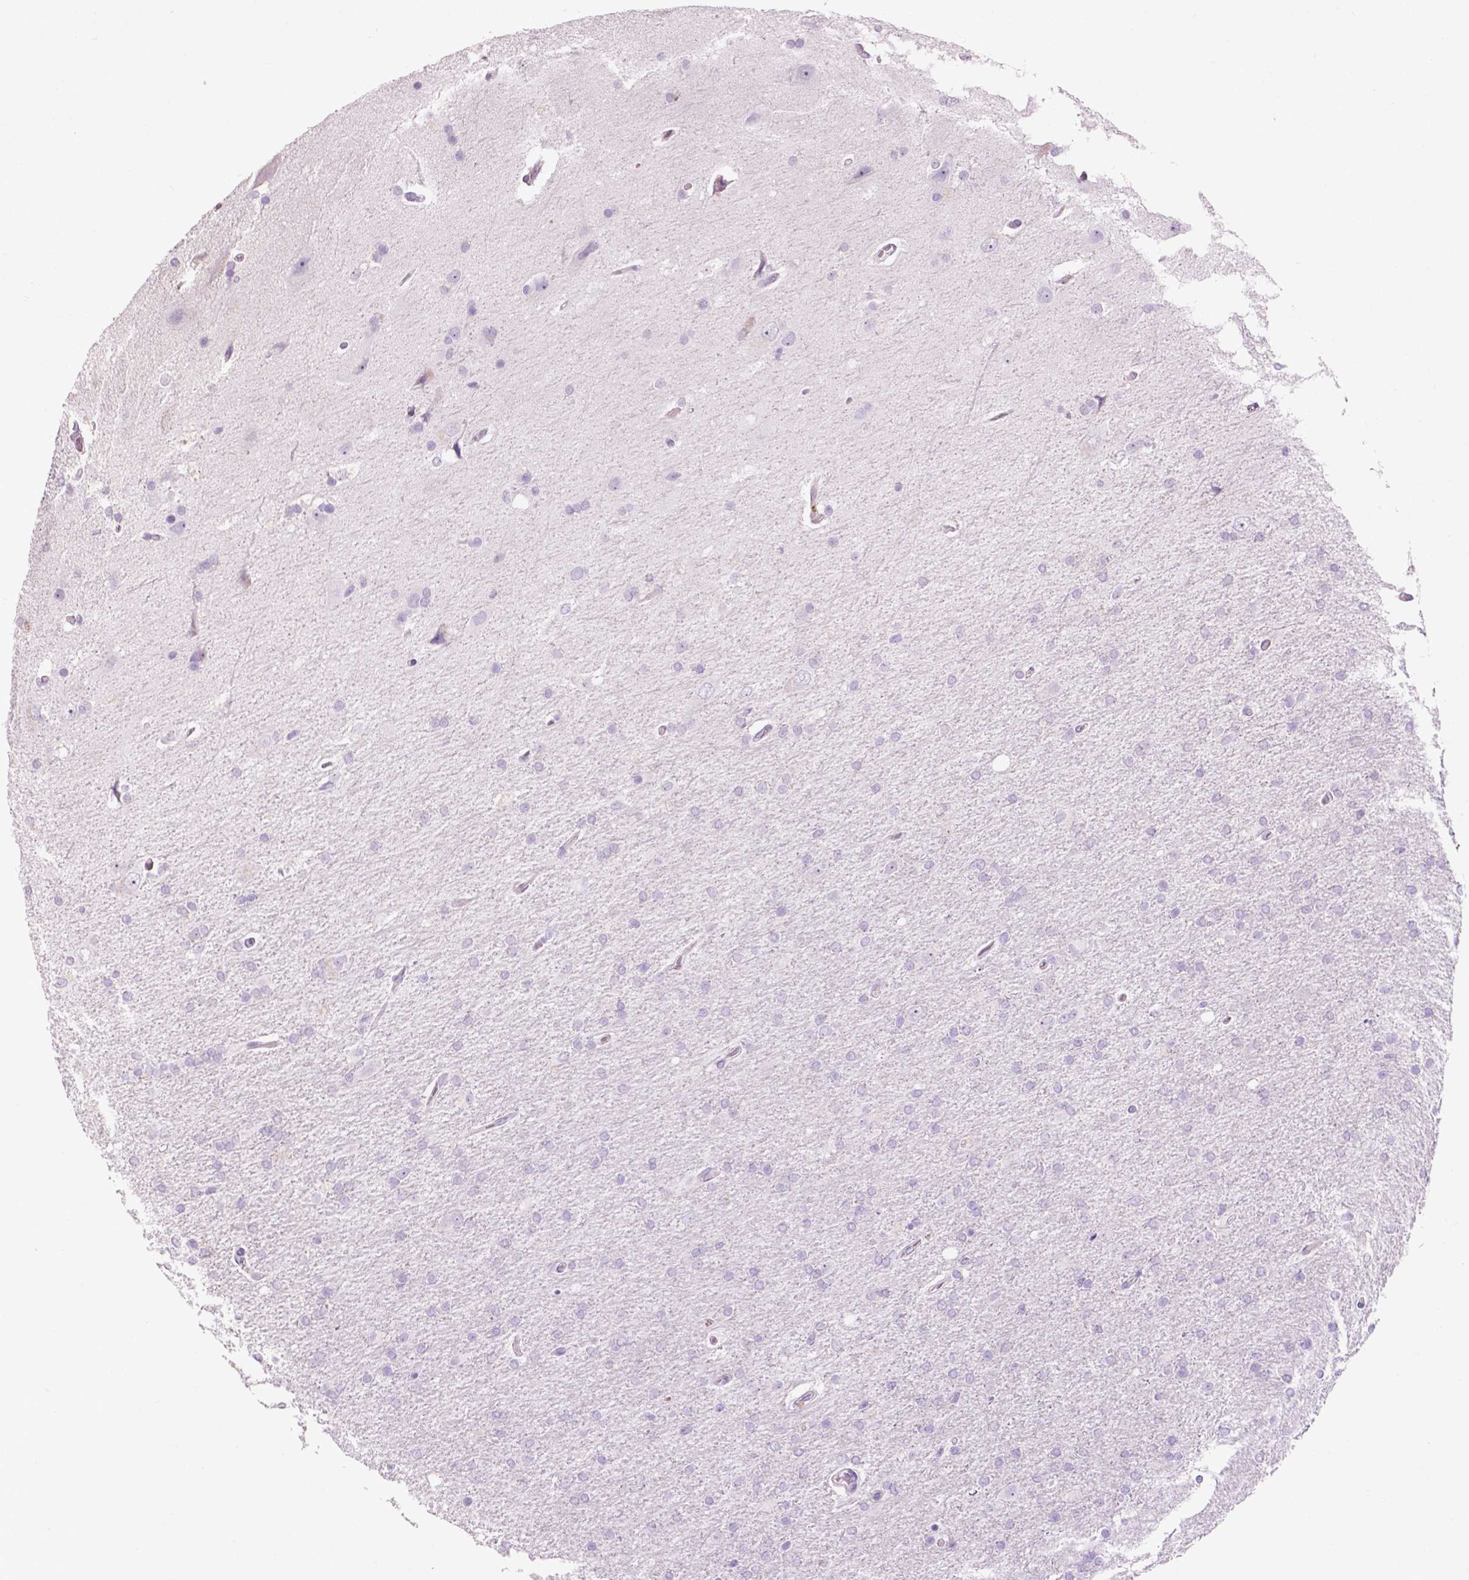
{"staining": {"intensity": "negative", "quantity": "none", "location": "none"}, "tissue": "glioma", "cell_type": "Tumor cells", "image_type": "cancer", "snomed": [{"axis": "morphology", "description": "Glioma, malignant, High grade"}, {"axis": "topography", "description": "Cerebral cortex"}], "caption": "There is no significant staining in tumor cells of malignant glioma (high-grade). The staining was performed using DAB to visualize the protein expression in brown, while the nuclei were stained in blue with hematoxylin (Magnification: 20x).", "gene": "CRYBA4", "patient": {"sex": "male", "age": 70}}